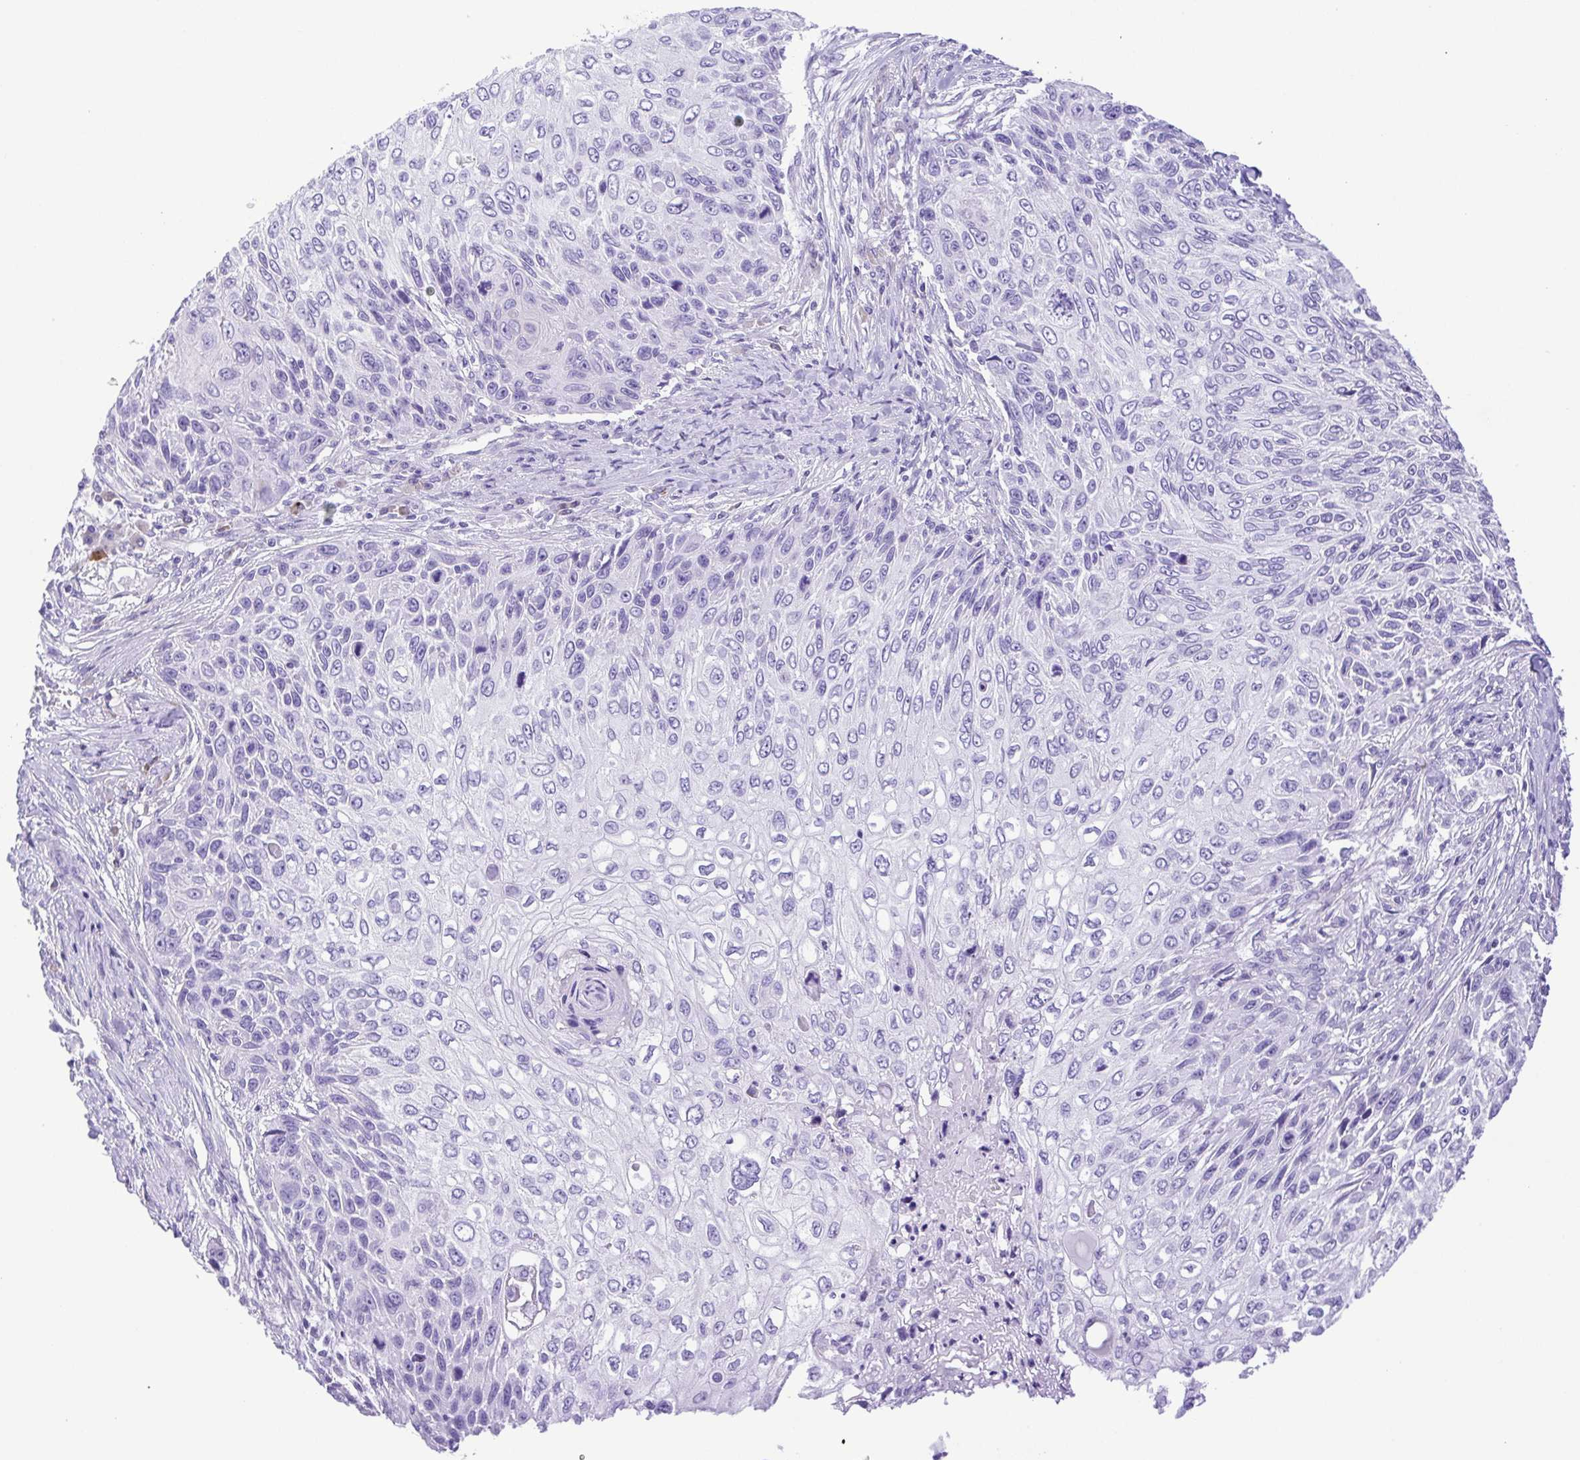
{"staining": {"intensity": "negative", "quantity": "none", "location": "none"}, "tissue": "skin cancer", "cell_type": "Tumor cells", "image_type": "cancer", "snomed": [{"axis": "morphology", "description": "Squamous cell carcinoma, NOS"}, {"axis": "topography", "description": "Skin"}], "caption": "The photomicrograph demonstrates no staining of tumor cells in skin cancer (squamous cell carcinoma). (DAB (3,3'-diaminobenzidine) immunohistochemistry (IHC) visualized using brightfield microscopy, high magnification).", "gene": "PAK3", "patient": {"sex": "male", "age": 92}}